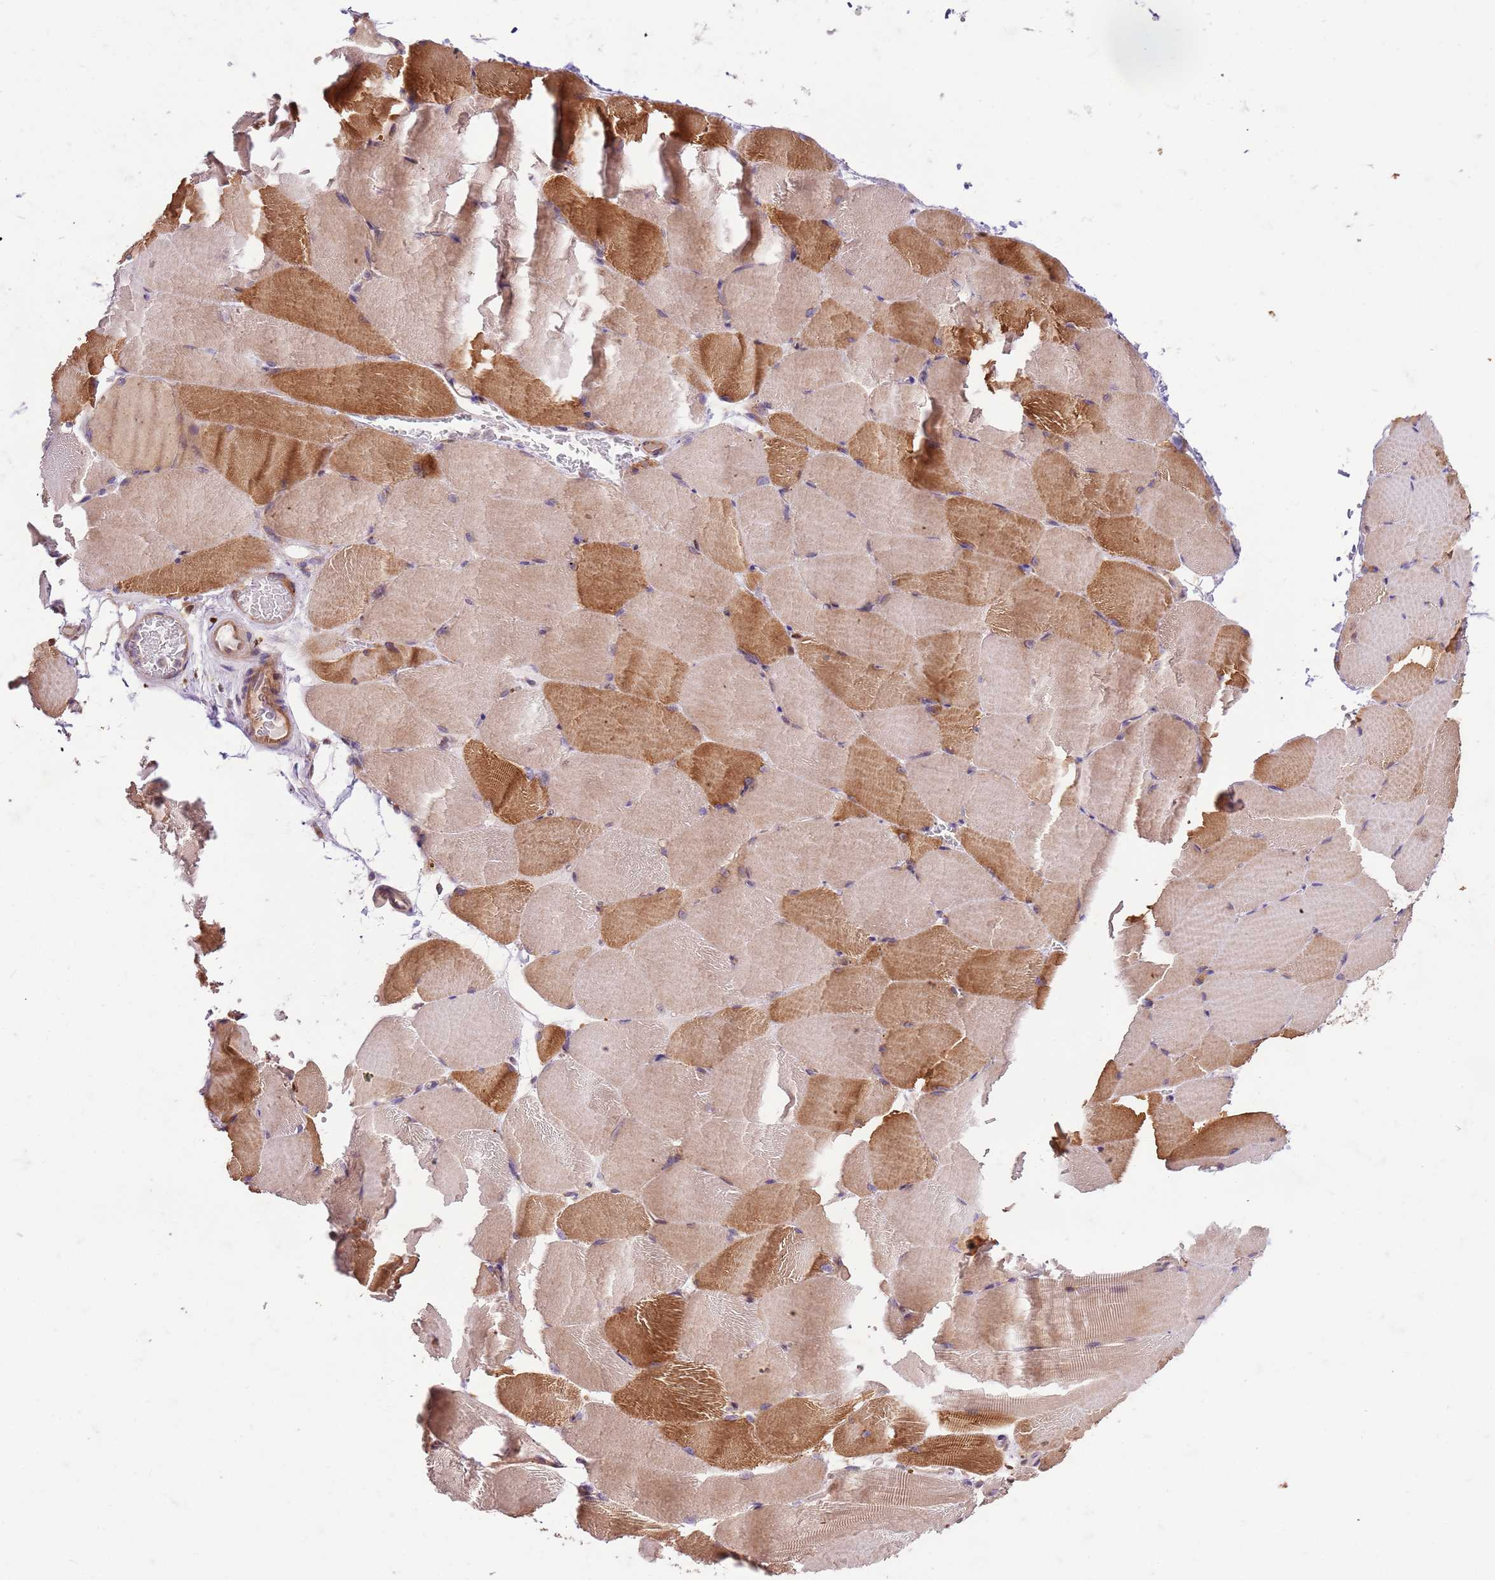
{"staining": {"intensity": "moderate", "quantity": "25%-75%", "location": "cytoplasmic/membranous"}, "tissue": "skeletal muscle", "cell_type": "Myocytes", "image_type": "normal", "snomed": [{"axis": "morphology", "description": "Normal tissue, NOS"}, {"axis": "topography", "description": "Skeletal muscle"}, {"axis": "topography", "description": "Parathyroid gland"}], "caption": "Protein expression analysis of normal human skeletal muscle reveals moderate cytoplasmic/membranous expression in approximately 25%-75% of myocytes. (DAB (3,3'-diaminobenzidine) = brown stain, brightfield microscopy at high magnification).", "gene": "OSBP", "patient": {"sex": "female", "age": 37}}